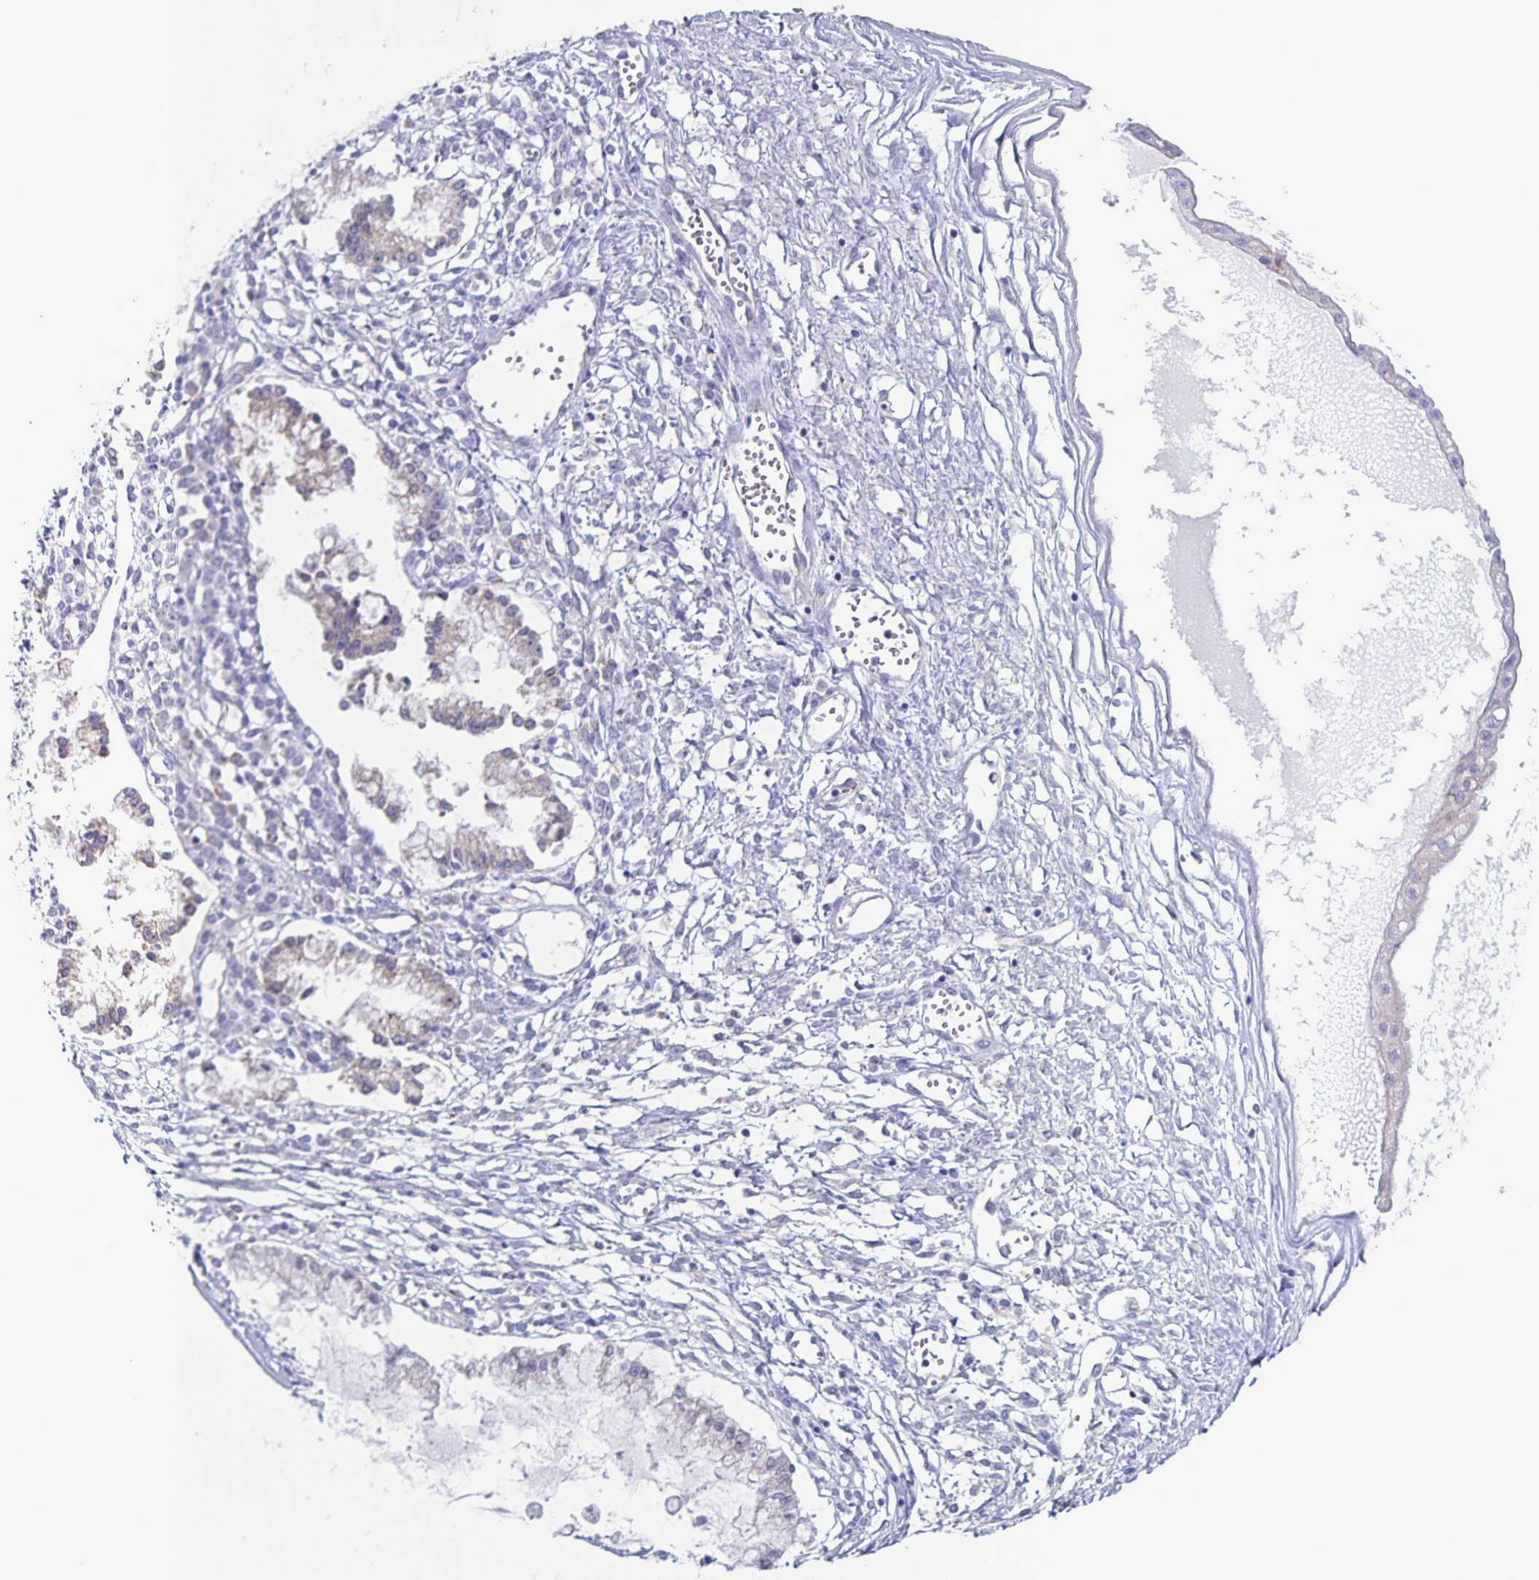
{"staining": {"intensity": "negative", "quantity": "none", "location": "none"}, "tissue": "ovarian cancer", "cell_type": "Tumor cells", "image_type": "cancer", "snomed": [{"axis": "morphology", "description": "Cystadenocarcinoma, mucinous, NOS"}, {"axis": "topography", "description": "Ovary"}], "caption": "Immunohistochemical staining of ovarian mucinous cystadenocarcinoma demonstrates no significant expression in tumor cells.", "gene": "CENPH", "patient": {"sex": "female", "age": 34}}